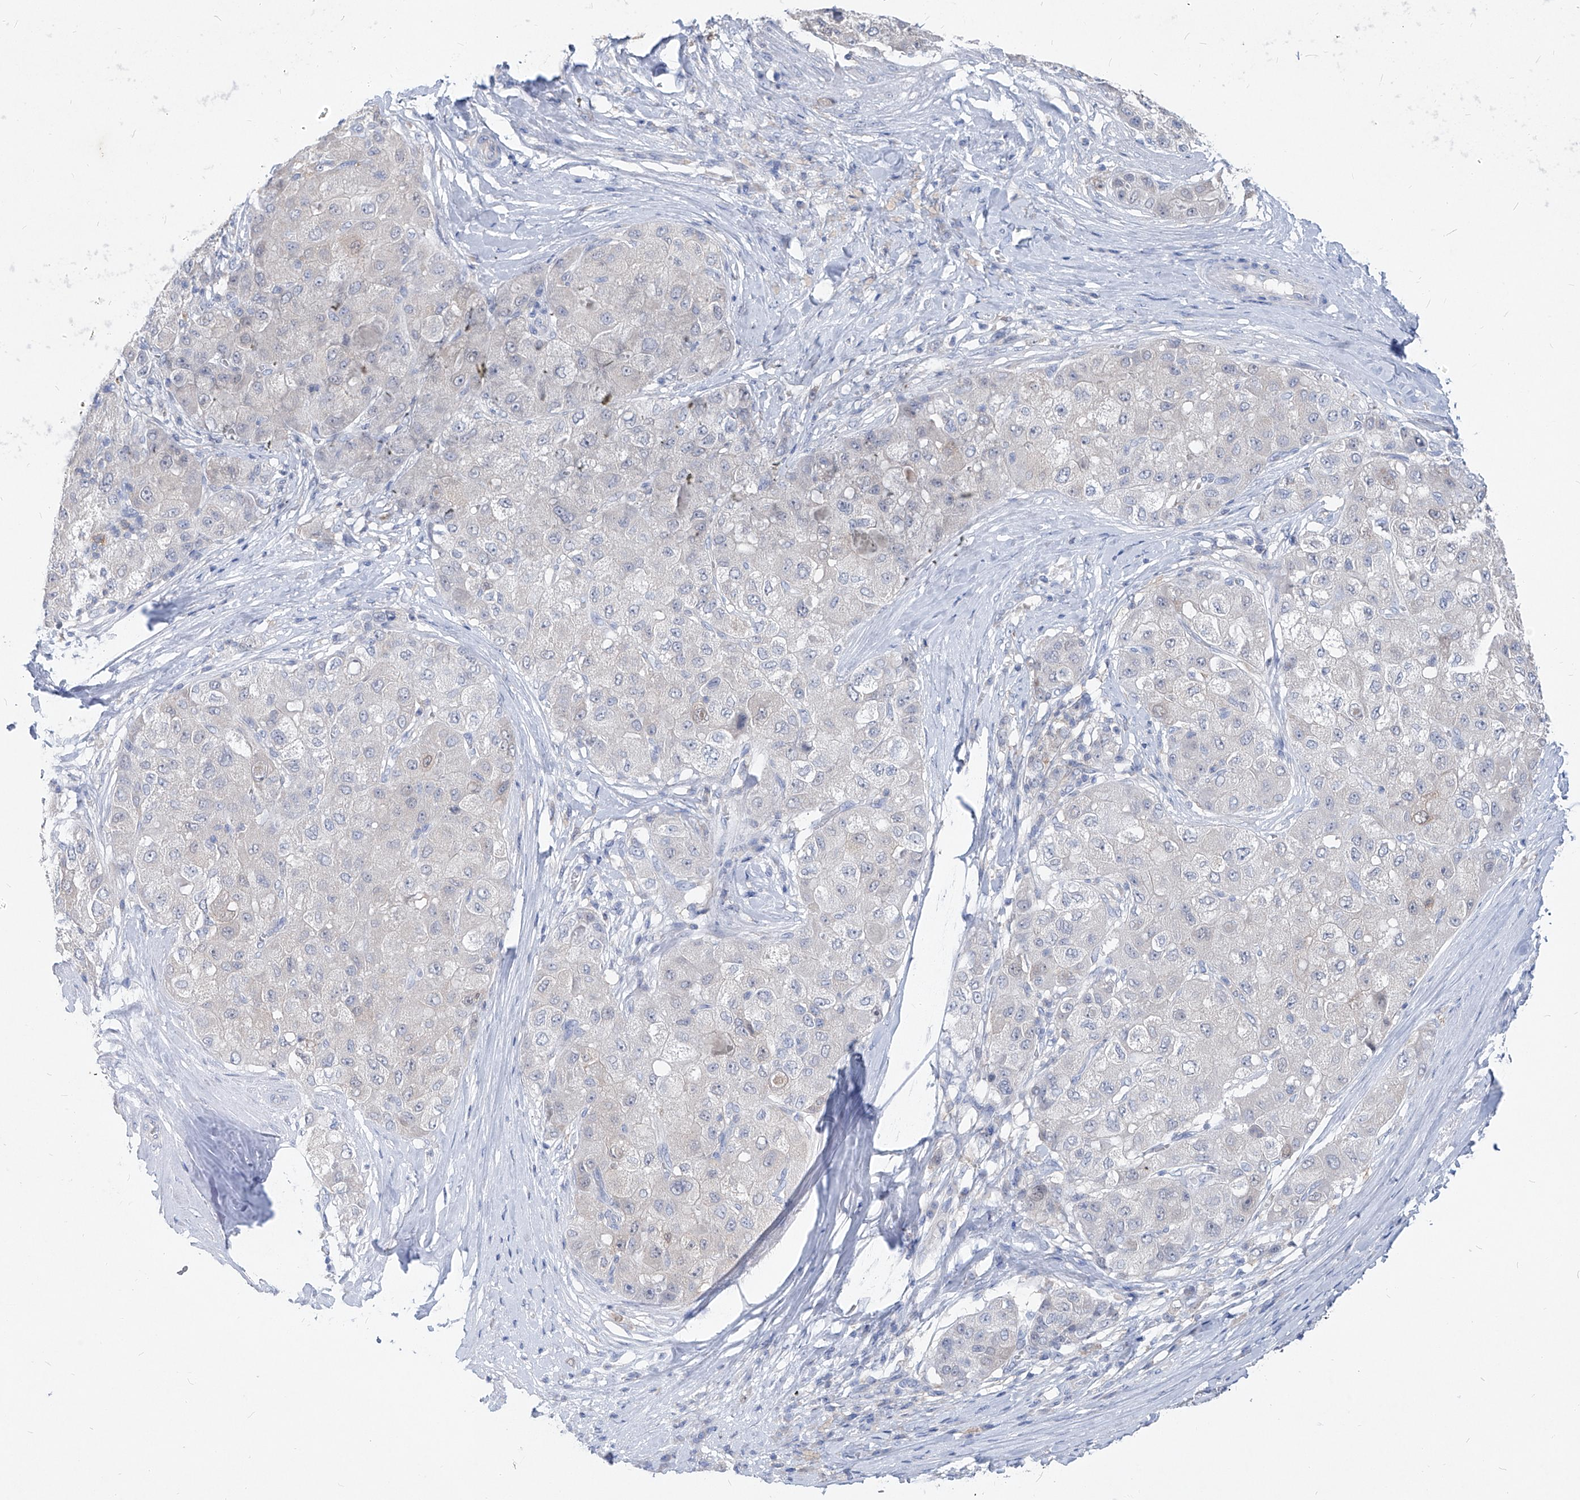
{"staining": {"intensity": "negative", "quantity": "none", "location": "none"}, "tissue": "liver cancer", "cell_type": "Tumor cells", "image_type": "cancer", "snomed": [{"axis": "morphology", "description": "Carcinoma, Hepatocellular, NOS"}, {"axis": "topography", "description": "Liver"}], "caption": "Immunohistochemistry of human liver hepatocellular carcinoma displays no expression in tumor cells. Nuclei are stained in blue.", "gene": "UFL1", "patient": {"sex": "male", "age": 80}}